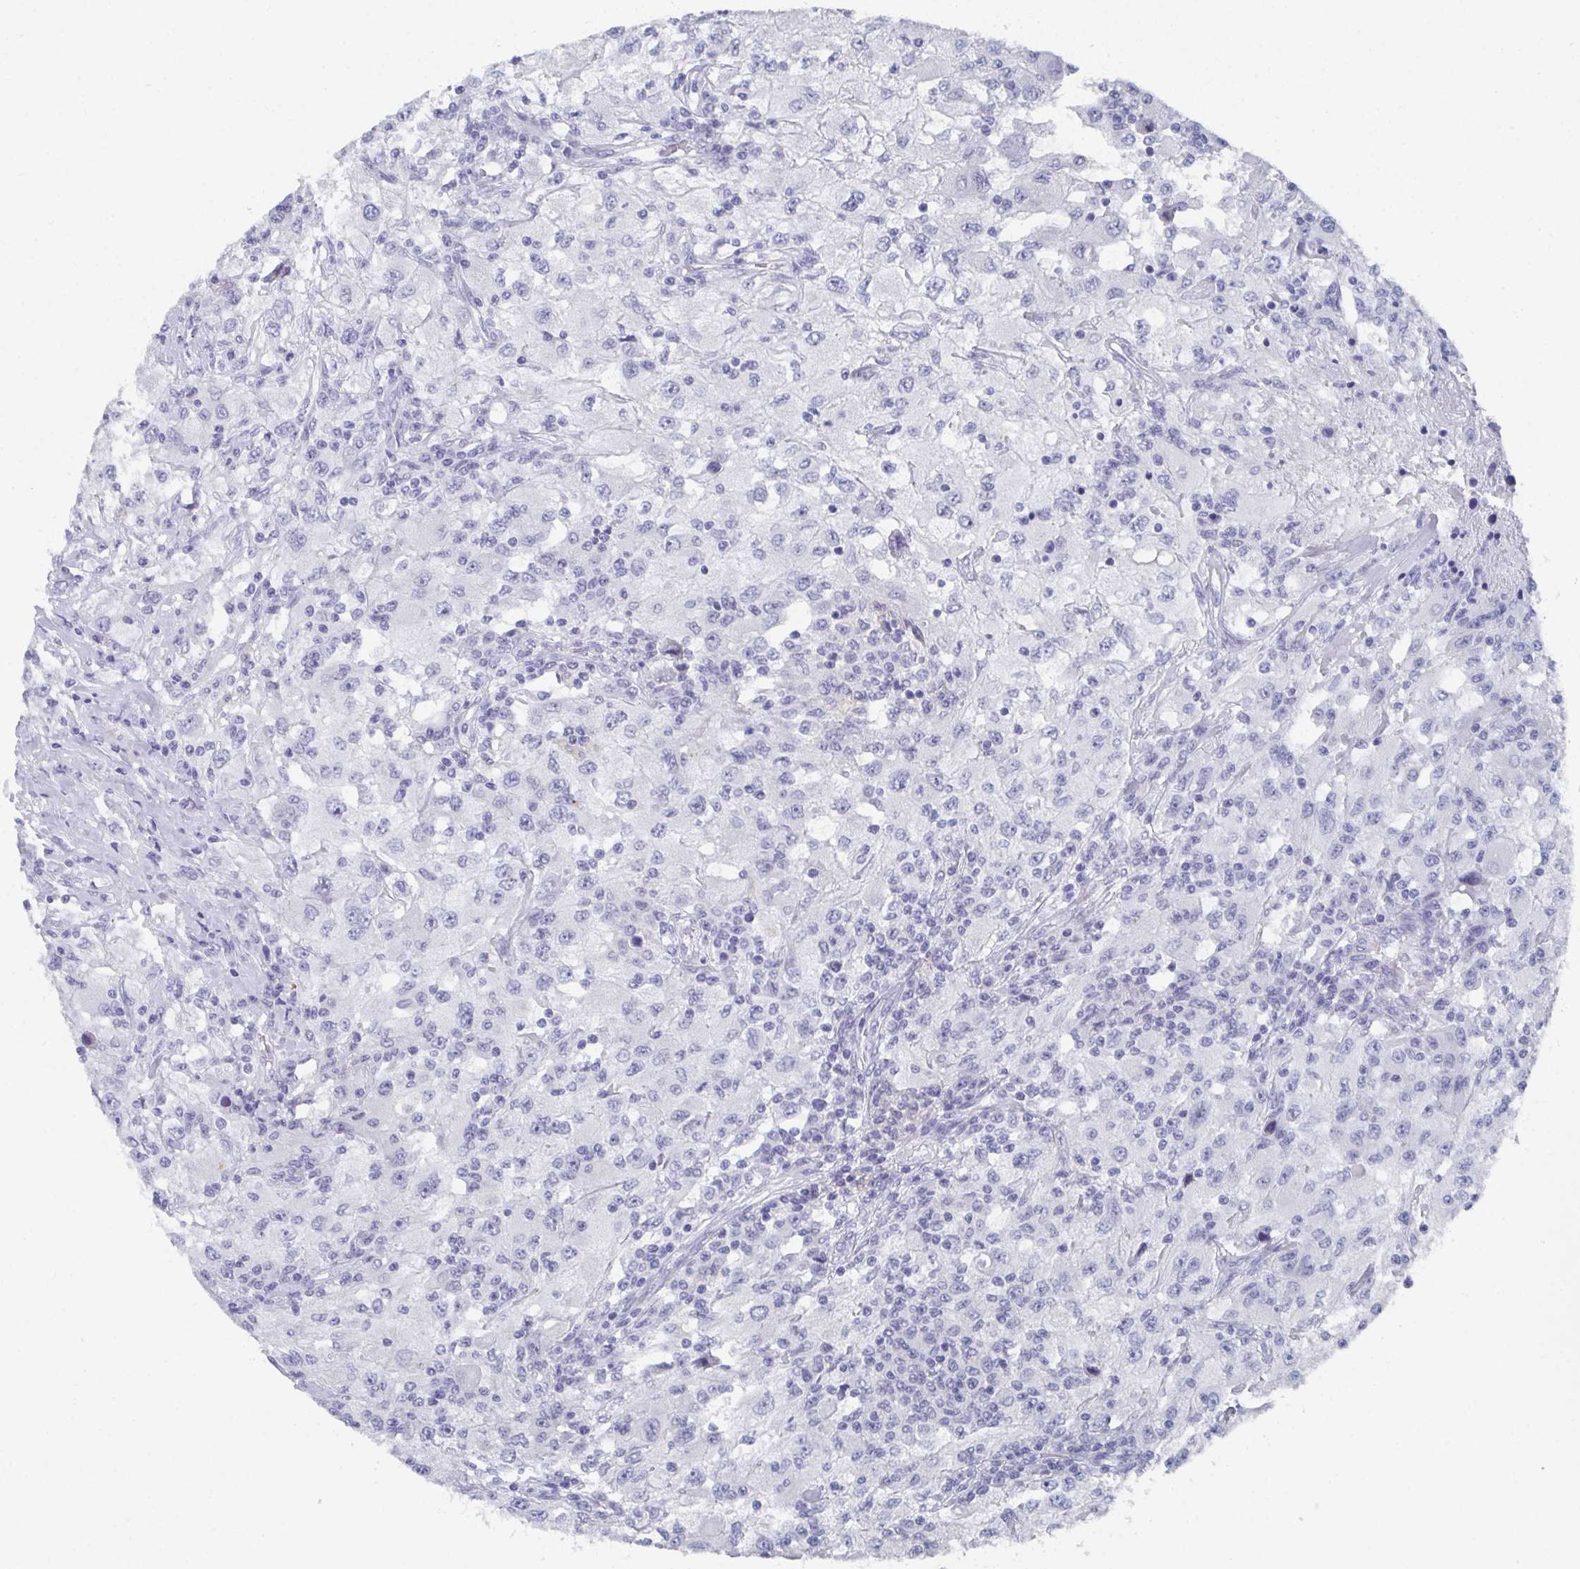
{"staining": {"intensity": "negative", "quantity": "none", "location": "none"}, "tissue": "renal cancer", "cell_type": "Tumor cells", "image_type": "cancer", "snomed": [{"axis": "morphology", "description": "Adenocarcinoma, NOS"}, {"axis": "topography", "description": "Kidney"}], "caption": "Human adenocarcinoma (renal) stained for a protein using immunohistochemistry (IHC) displays no expression in tumor cells.", "gene": "DYDC2", "patient": {"sex": "female", "age": 67}}